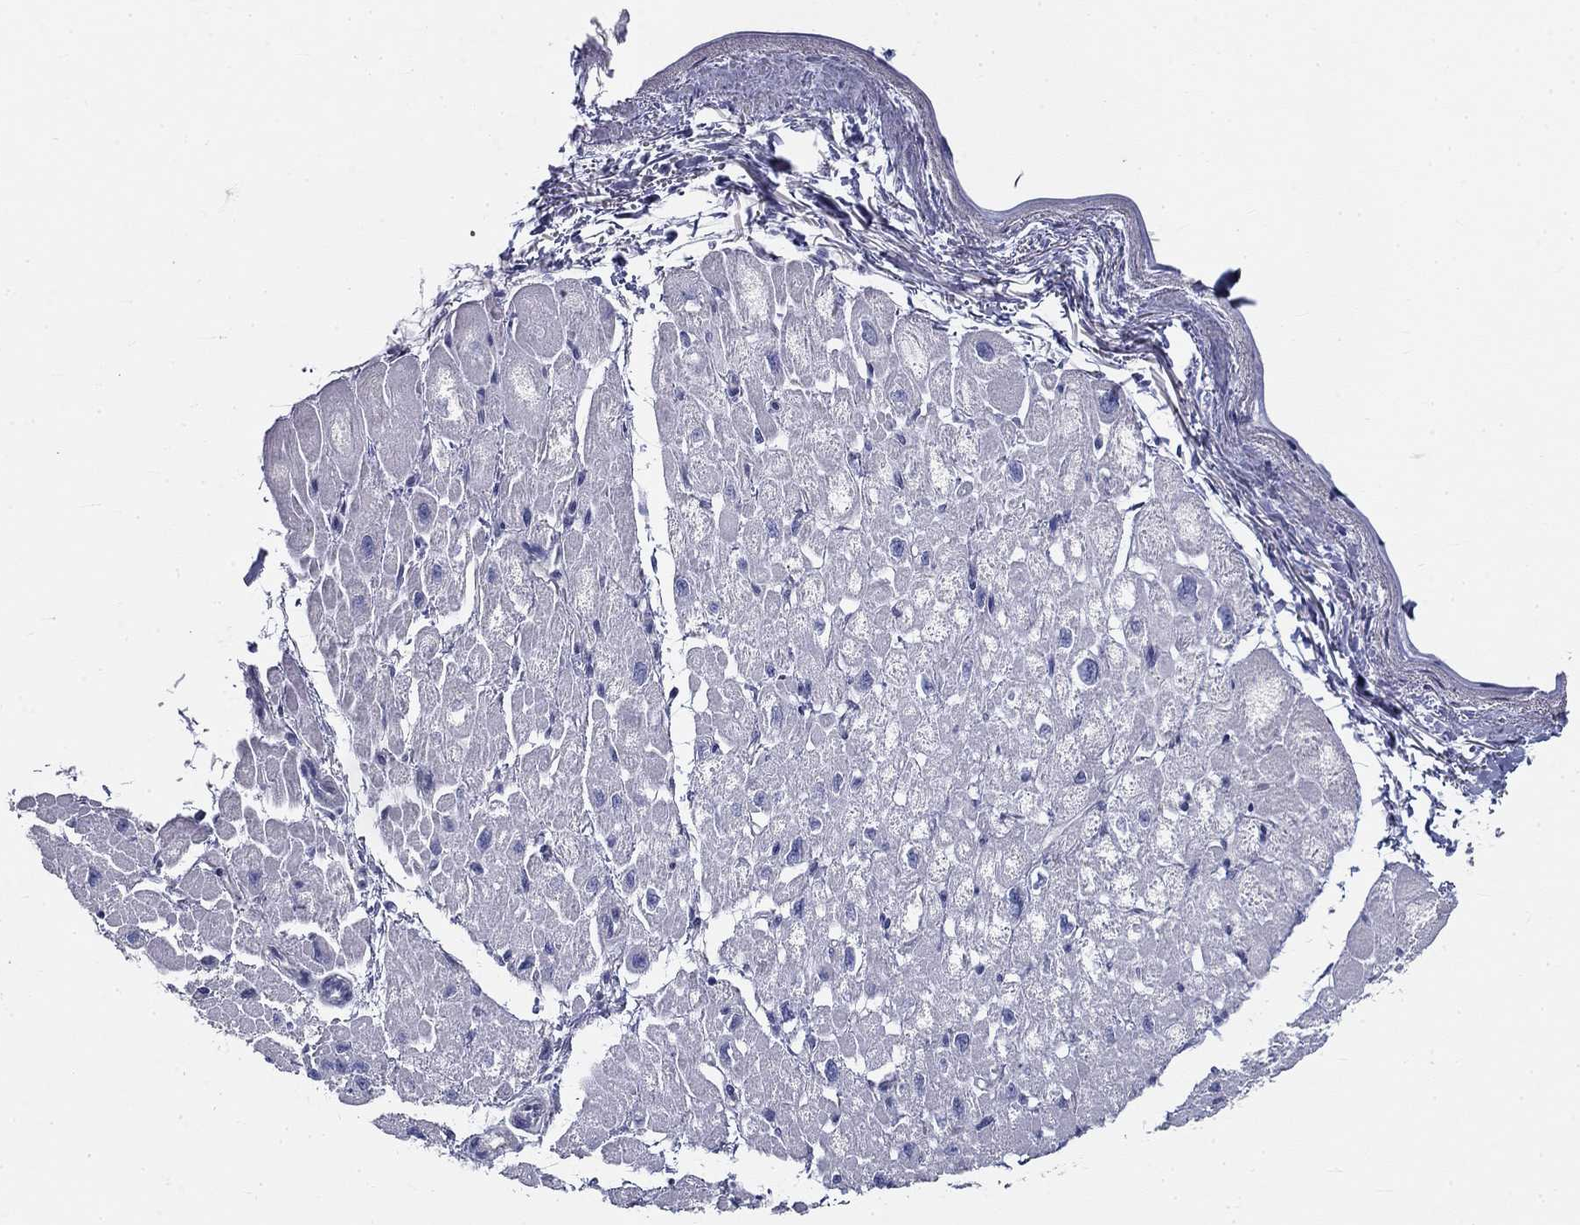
{"staining": {"intensity": "negative", "quantity": "none", "location": "none"}, "tissue": "heart muscle", "cell_type": "Cardiomyocytes", "image_type": "normal", "snomed": [{"axis": "morphology", "description": "Normal tissue, NOS"}, {"axis": "topography", "description": "Heart"}], "caption": "This is an IHC photomicrograph of unremarkable heart muscle. There is no expression in cardiomyocytes.", "gene": "GALNTL5", "patient": {"sex": "male", "age": 66}}